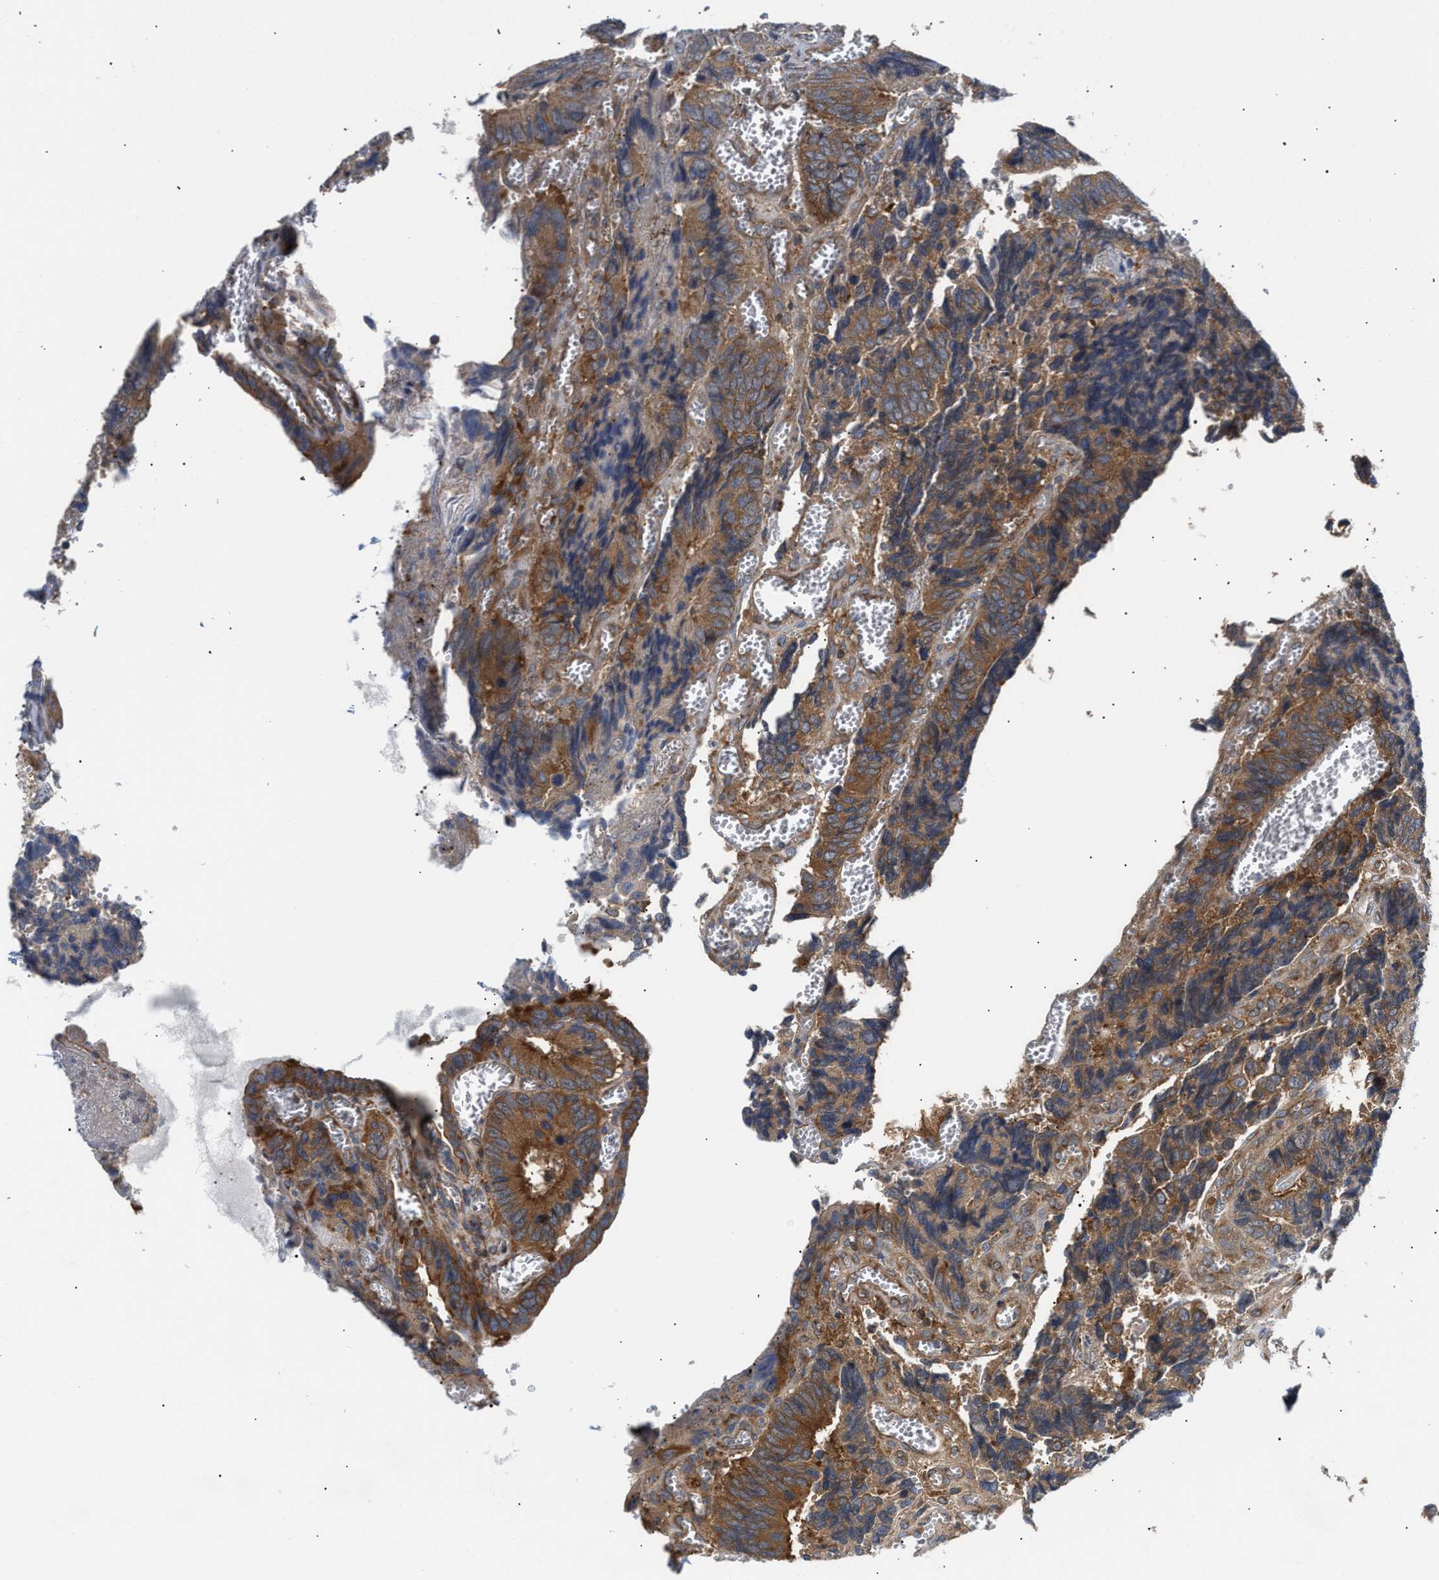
{"staining": {"intensity": "strong", "quantity": ">75%", "location": "cytoplasmic/membranous"}, "tissue": "colorectal cancer", "cell_type": "Tumor cells", "image_type": "cancer", "snomed": [{"axis": "morphology", "description": "Adenocarcinoma, NOS"}, {"axis": "topography", "description": "Colon"}], "caption": "Tumor cells reveal high levels of strong cytoplasmic/membranous expression in about >75% of cells in human colorectal adenocarcinoma. (DAB (3,3'-diaminobenzidine) = brown stain, brightfield microscopy at high magnification).", "gene": "LAPTM4B", "patient": {"sex": "male", "age": 72}}